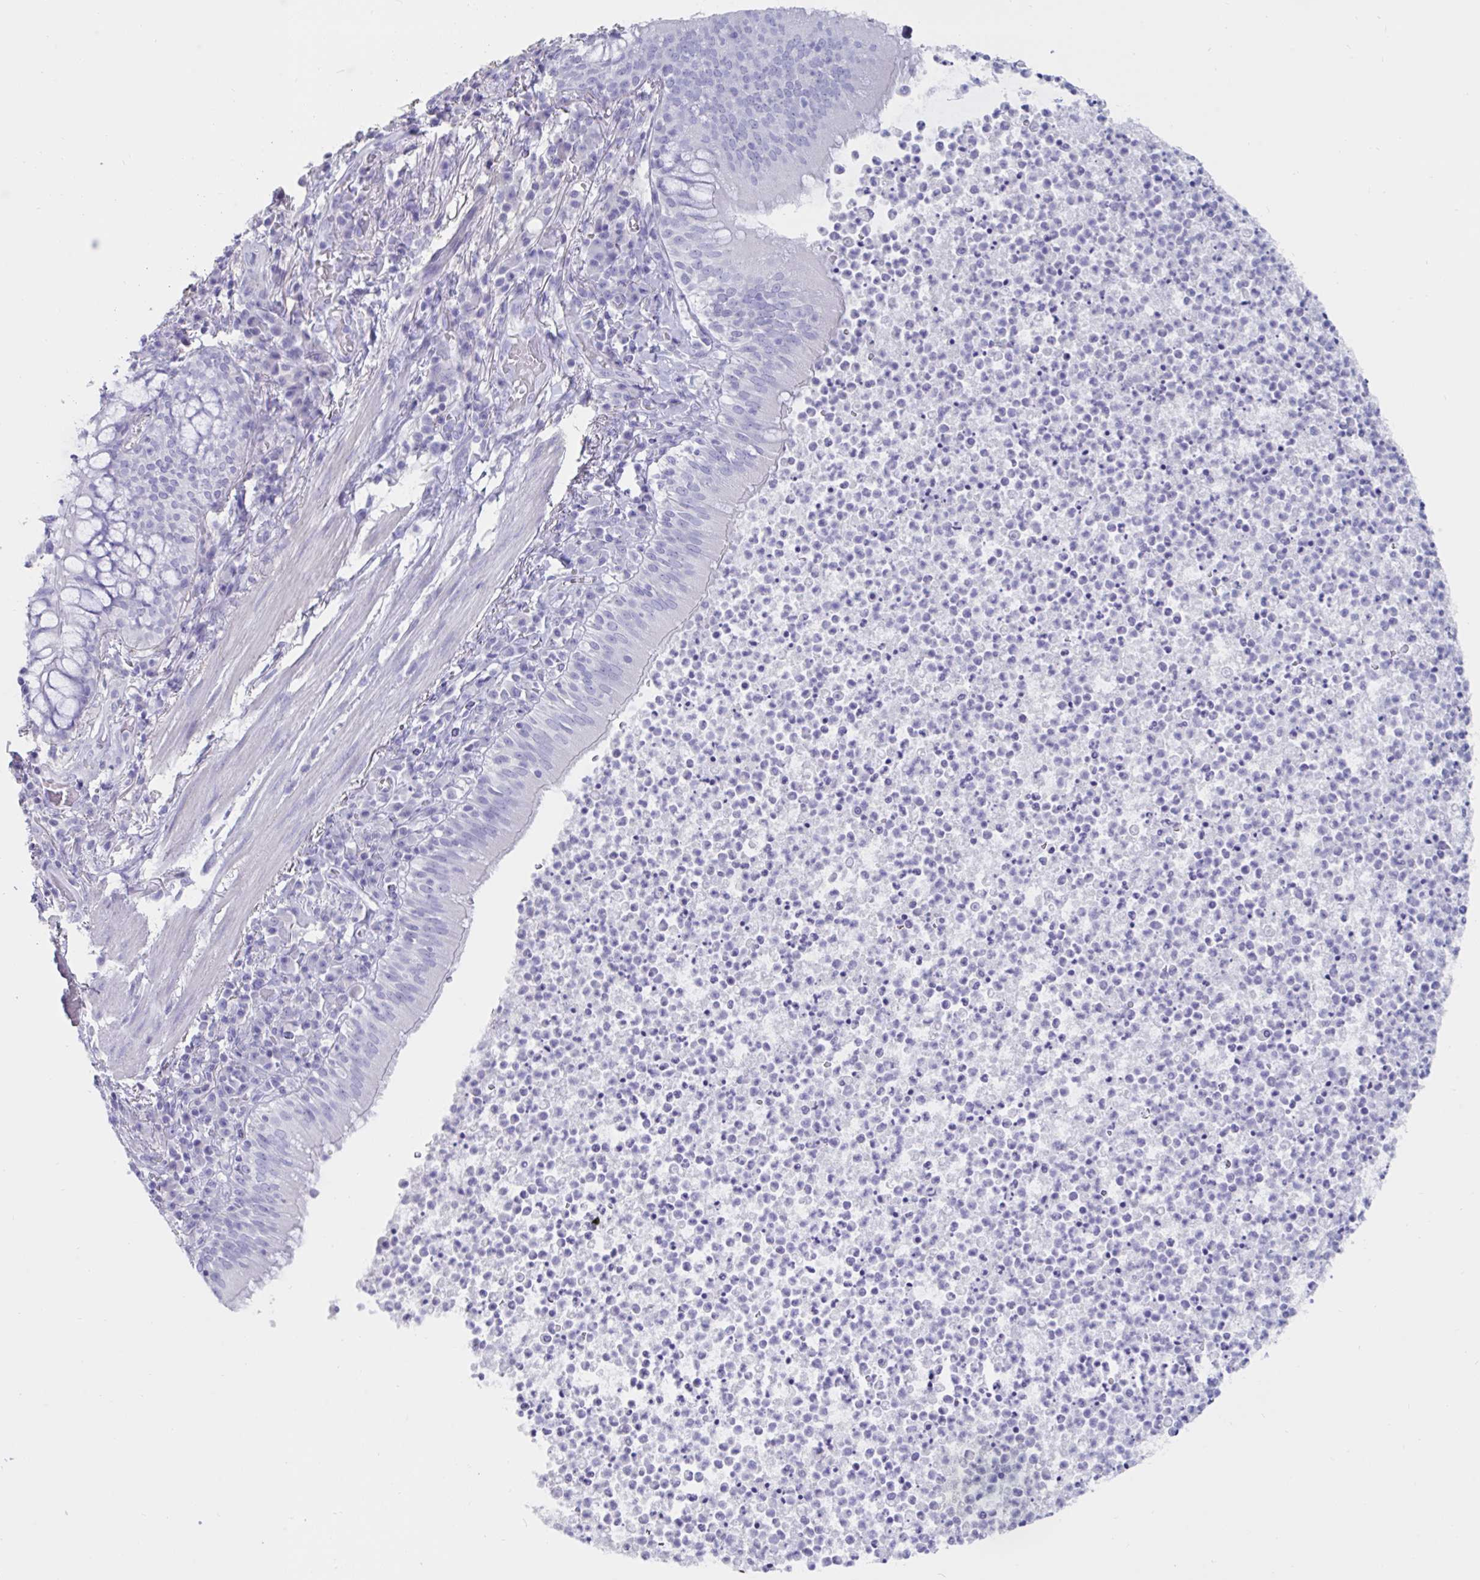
{"staining": {"intensity": "negative", "quantity": "none", "location": "none"}, "tissue": "bronchus", "cell_type": "Respiratory epithelial cells", "image_type": "normal", "snomed": [{"axis": "morphology", "description": "Normal tissue, NOS"}, {"axis": "topography", "description": "Lymph node"}, {"axis": "topography", "description": "Bronchus"}], "caption": "A histopathology image of human bronchus is negative for staining in respiratory epithelial cells. The staining is performed using DAB brown chromogen with nuclei counter-stained in using hematoxylin.", "gene": "TNNC1", "patient": {"sex": "male", "age": 56}}